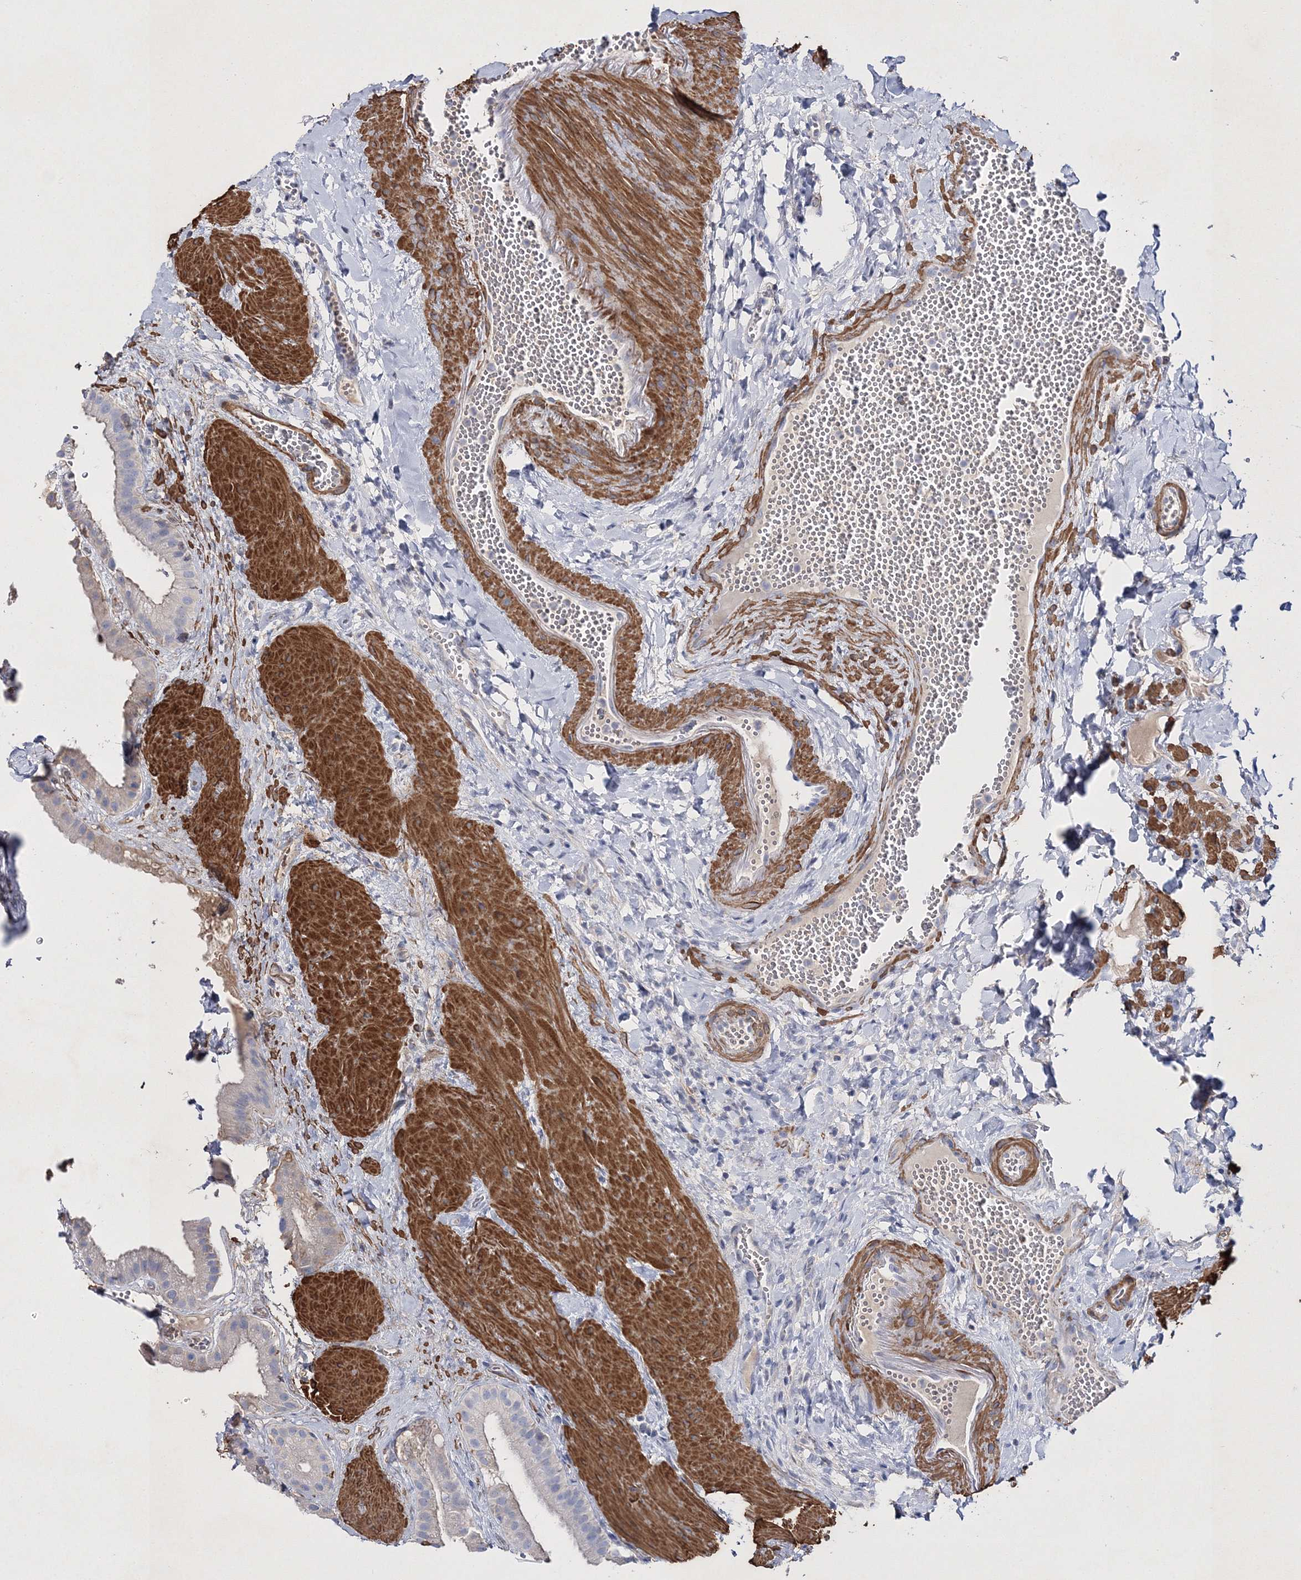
{"staining": {"intensity": "negative", "quantity": "none", "location": "none"}, "tissue": "gallbladder", "cell_type": "Glandular cells", "image_type": "normal", "snomed": [{"axis": "morphology", "description": "Normal tissue, NOS"}, {"axis": "topography", "description": "Gallbladder"}], "caption": "Immunohistochemical staining of normal gallbladder shows no significant positivity in glandular cells.", "gene": "RTN2", "patient": {"sex": "male", "age": 55}}